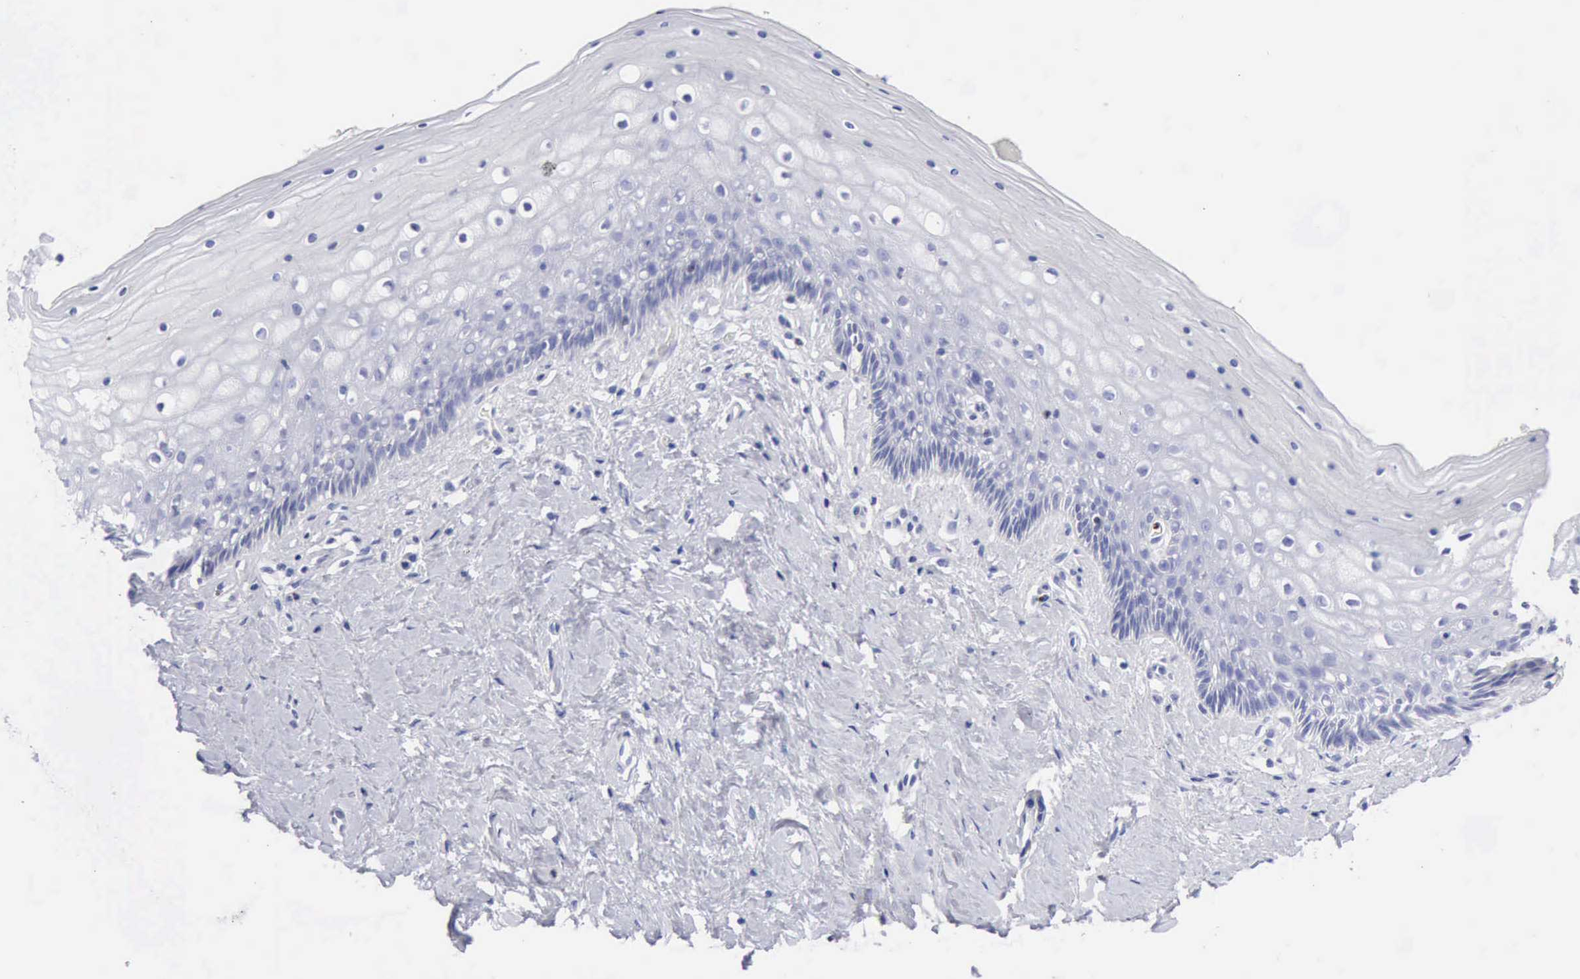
{"staining": {"intensity": "negative", "quantity": "none", "location": "none"}, "tissue": "vagina", "cell_type": "Squamous epithelial cells", "image_type": "normal", "snomed": [{"axis": "morphology", "description": "Normal tissue, NOS"}, {"axis": "topography", "description": "Vagina"}], "caption": "This is an immunohistochemistry (IHC) image of benign human vagina. There is no staining in squamous epithelial cells.", "gene": "GZMB", "patient": {"sex": "female", "age": 46}}